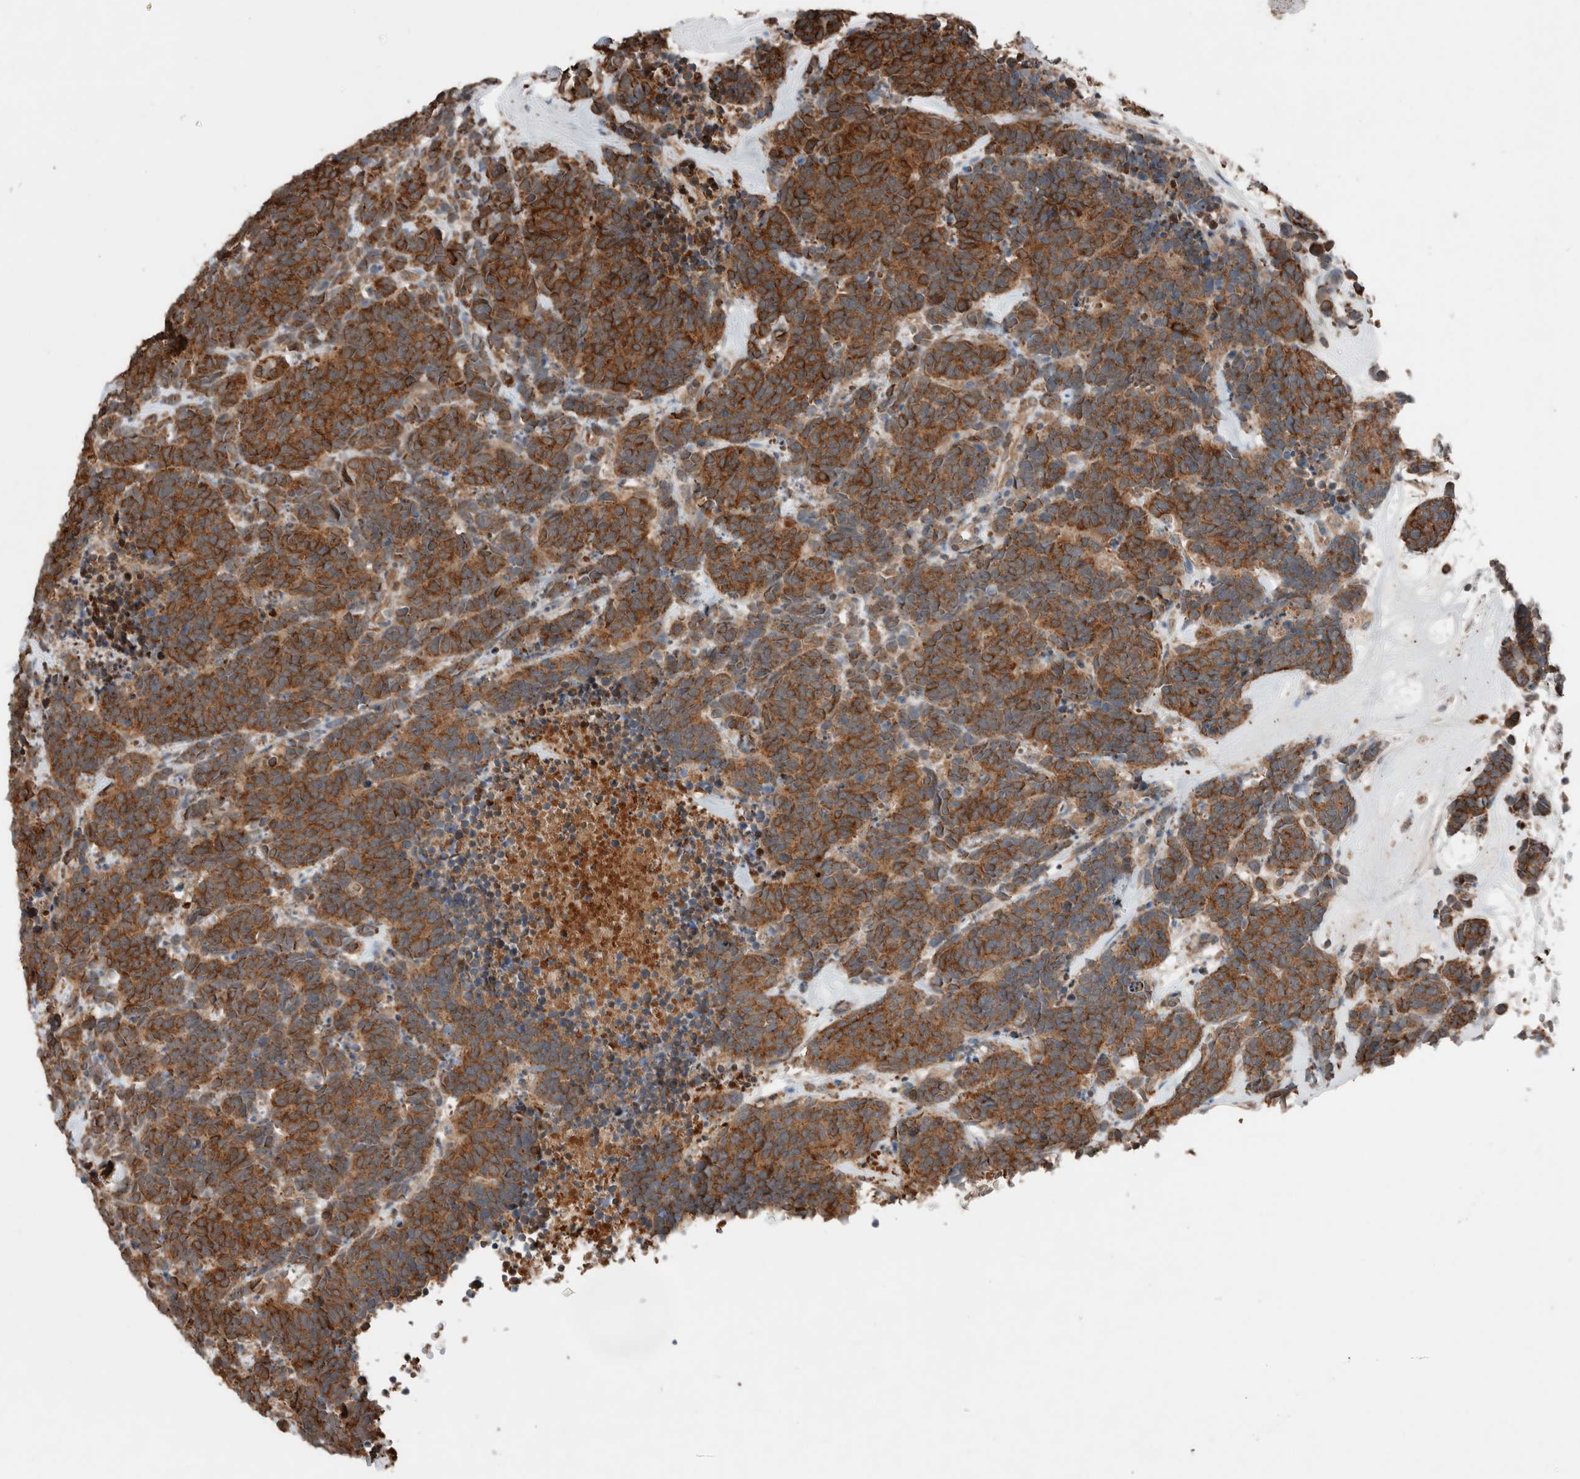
{"staining": {"intensity": "strong", "quantity": ">75%", "location": "cytoplasmic/membranous"}, "tissue": "carcinoid", "cell_type": "Tumor cells", "image_type": "cancer", "snomed": [{"axis": "morphology", "description": "Carcinoma, NOS"}, {"axis": "morphology", "description": "Carcinoid, malignant, NOS"}, {"axis": "topography", "description": "Urinary bladder"}], "caption": "Immunohistochemistry (IHC) histopathology image of carcinoid stained for a protein (brown), which displays high levels of strong cytoplasmic/membranous staining in approximately >75% of tumor cells.", "gene": "KLK14", "patient": {"sex": "male", "age": 57}}